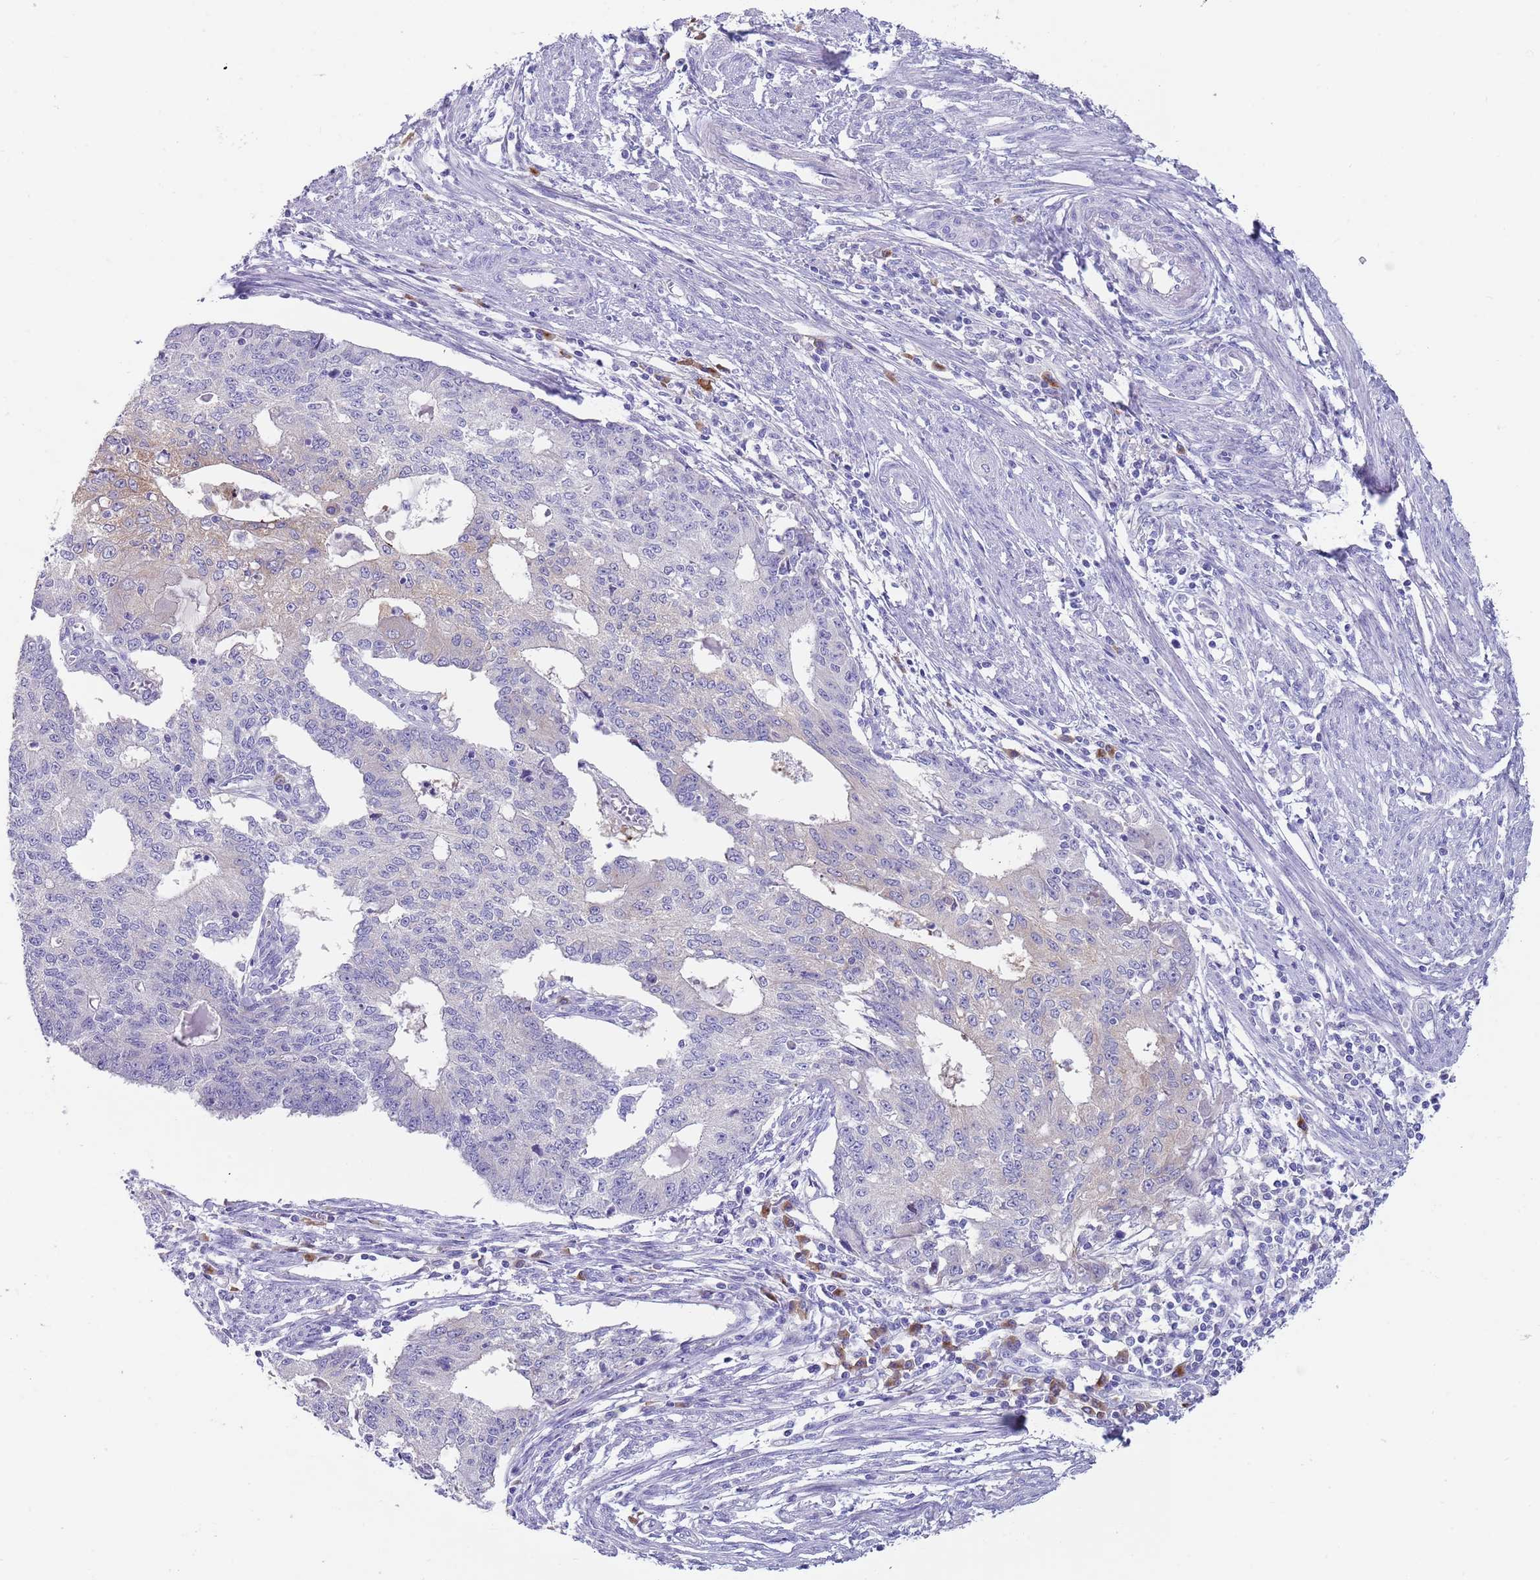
{"staining": {"intensity": "negative", "quantity": "none", "location": "none"}, "tissue": "endometrial cancer", "cell_type": "Tumor cells", "image_type": "cancer", "snomed": [{"axis": "morphology", "description": "Adenocarcinoma, NOS"}, {"axis": "topography", "description": "Endometrium"}], "caption": "High magnification brightfield microscopy of adenocarcinoma (endometrial) stained with DAB (3,3'-diaminobenzidine) (brown) and counterstained with hematoxylin (blue): tumor cells show no significant staining. (DAB IHC with hematoxylin counter stain).", "gene": "TYW1", "patient": {"sex": "female", "age": 56}}